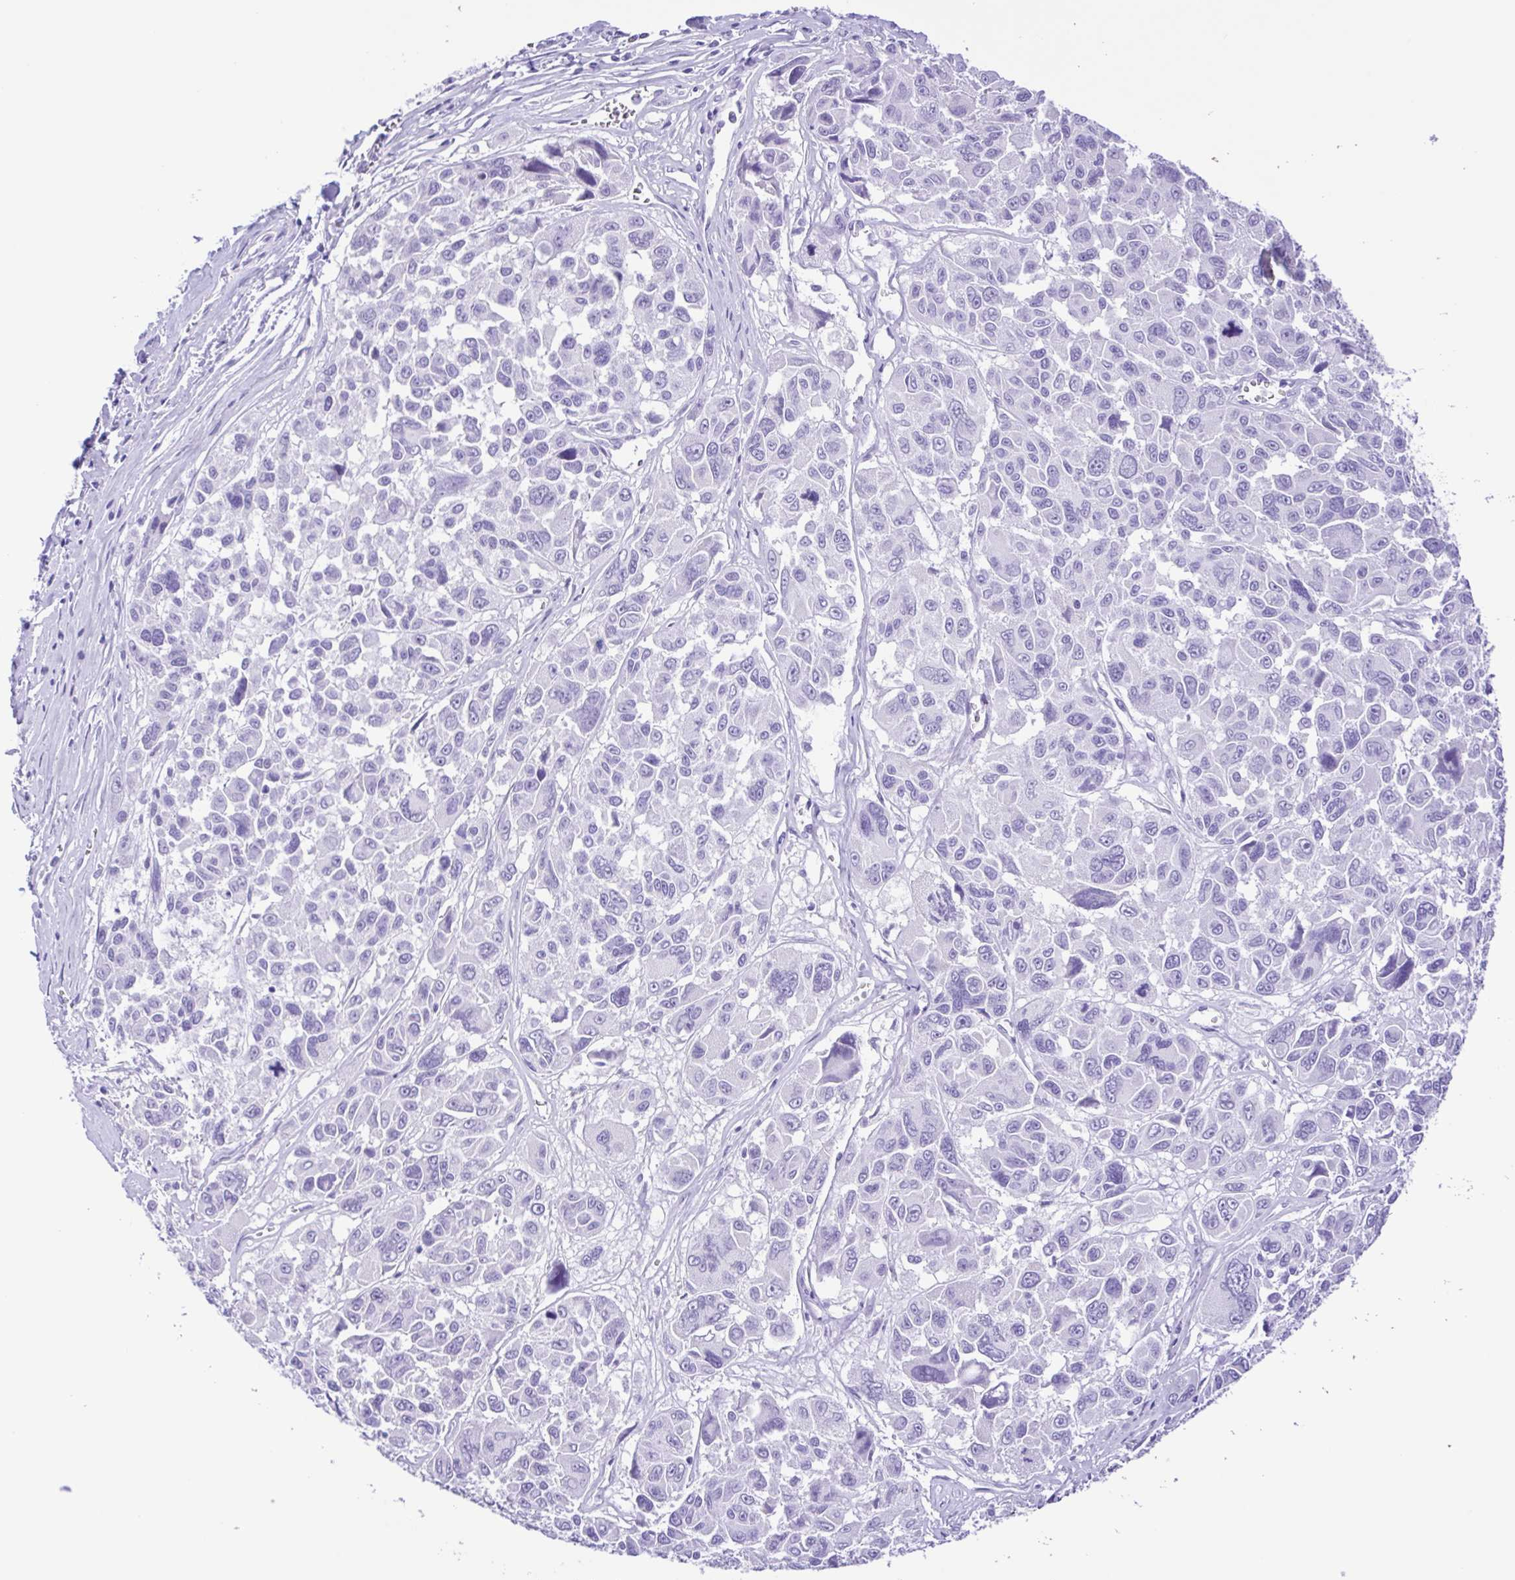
{"staining": {"intensity": "negative", "quantity": "none", "location": "none"}, "tissue": "melanoma", "cell_type": "Tumor cells", "image_type": "cancer", "snomed": [{"axis": "morphology", "description": "Malignant melanoma, NOS"}, {"axis": "topography", "description": "Skin"}], "caption": "DAB (3,3'-diaminobenzidine) immunohistochemical staining of malignant melanoma shows no significant positivity in tumor cells. (Immunohistochemistry, brightfield microscopy, high magnification).", "gene": "CASP14", "patient": {"sex": "female", "age": 66}}